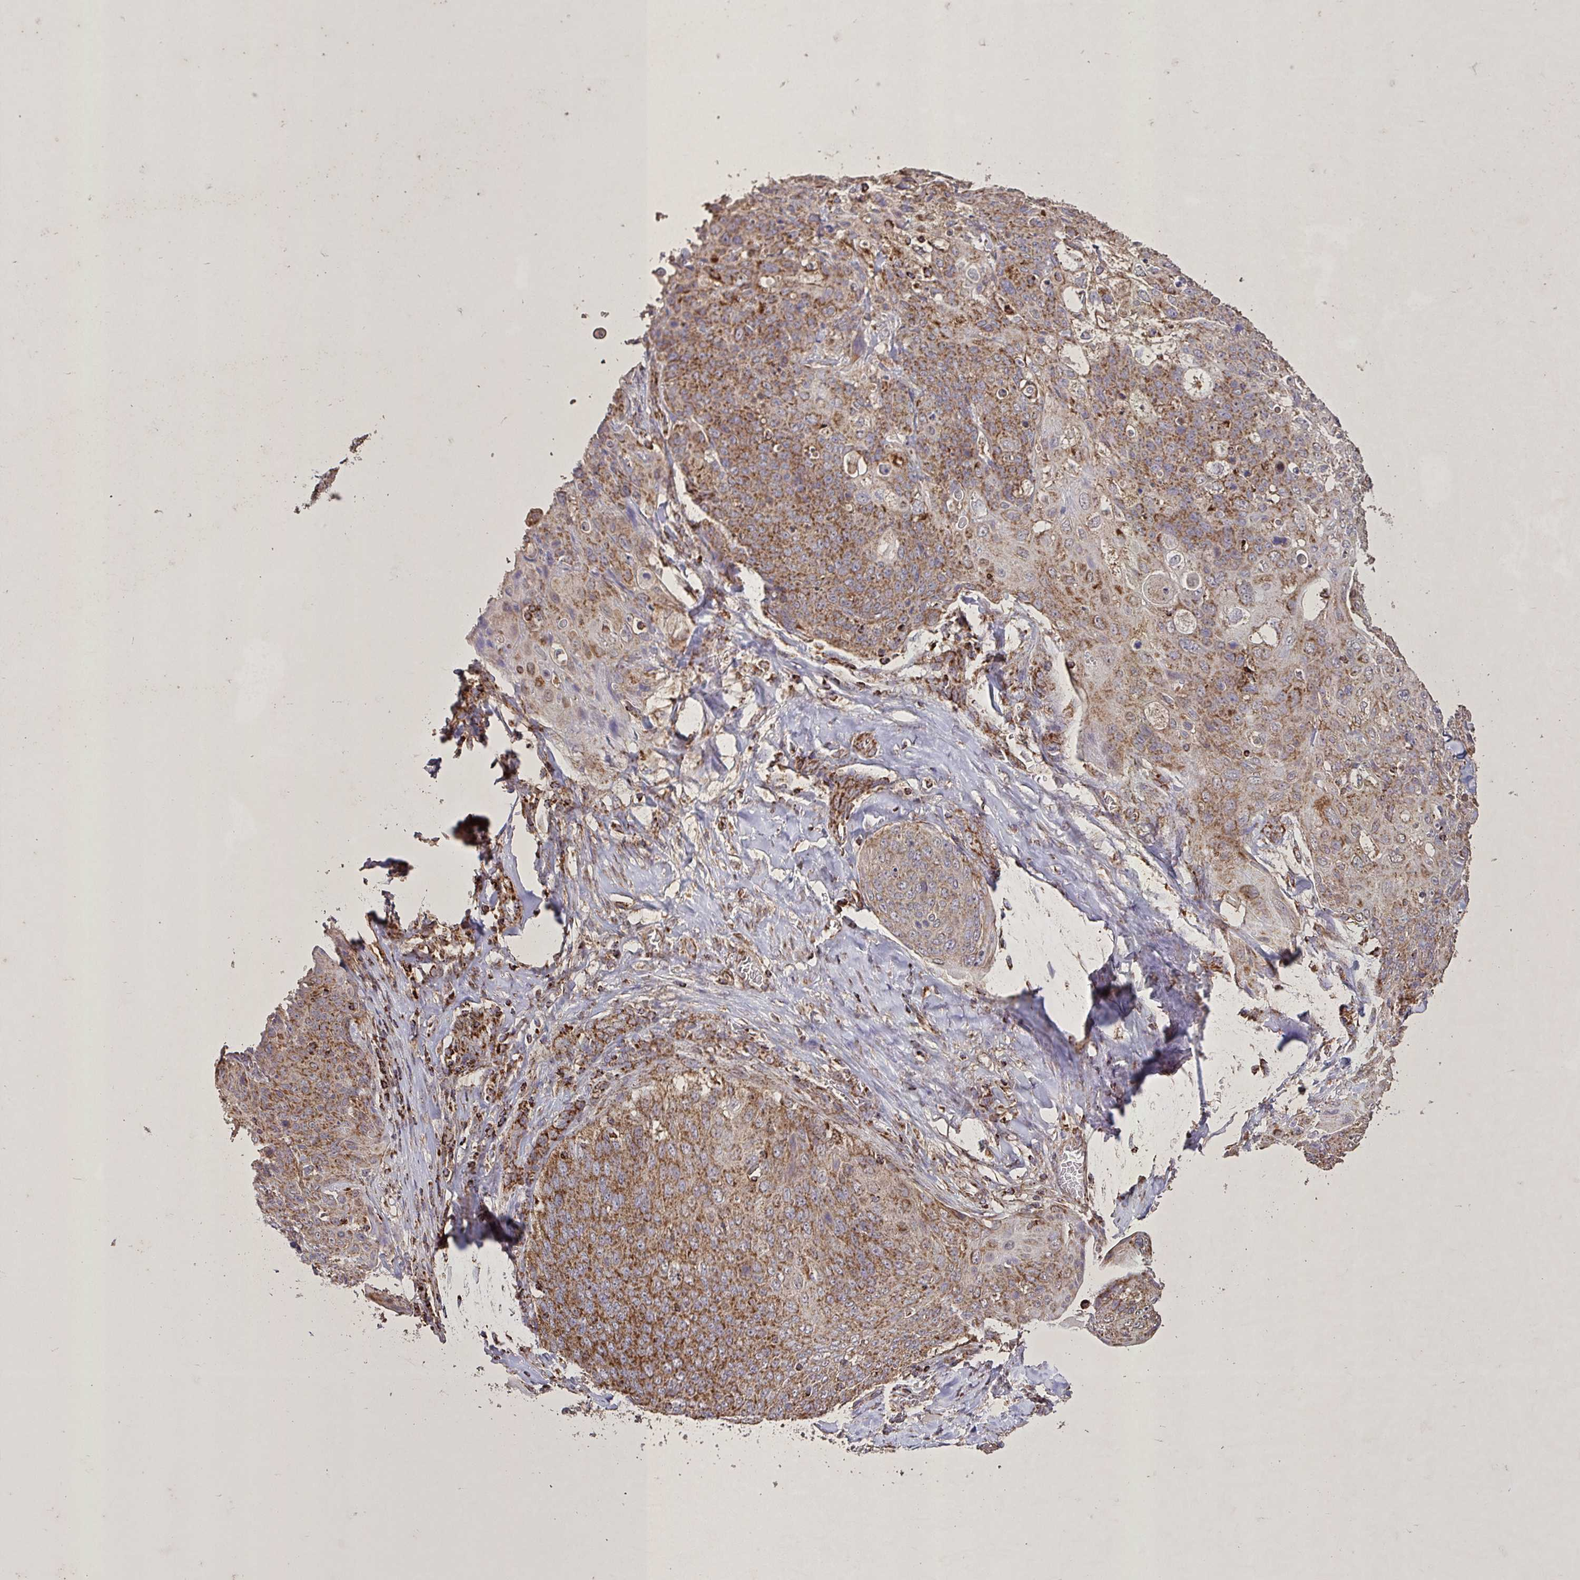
{"staining": {"intensity": "moderate", "quantity": ">75%", "location": "cytoplasmic/membranous"}, "tissue": "skin cancer", "cell_type": "Tumor cells", "image_type": "cancer", "snomed": [{"axis": "morphology", "description": "Squamous cell carcinoma, NOS"}, {"axis": "topography", "description": "Skin"}, {"axis": "topography", "description": "Vulva"}], "caption": "This micrograph demonstrates IHC staining of human skin squamous cell carcinoma, with medium moderate cytoplasmic/membranous positivity in about >75% of tumor cells.", "gene": "AGK", "patient": {"sex": "female", "age": 85}}